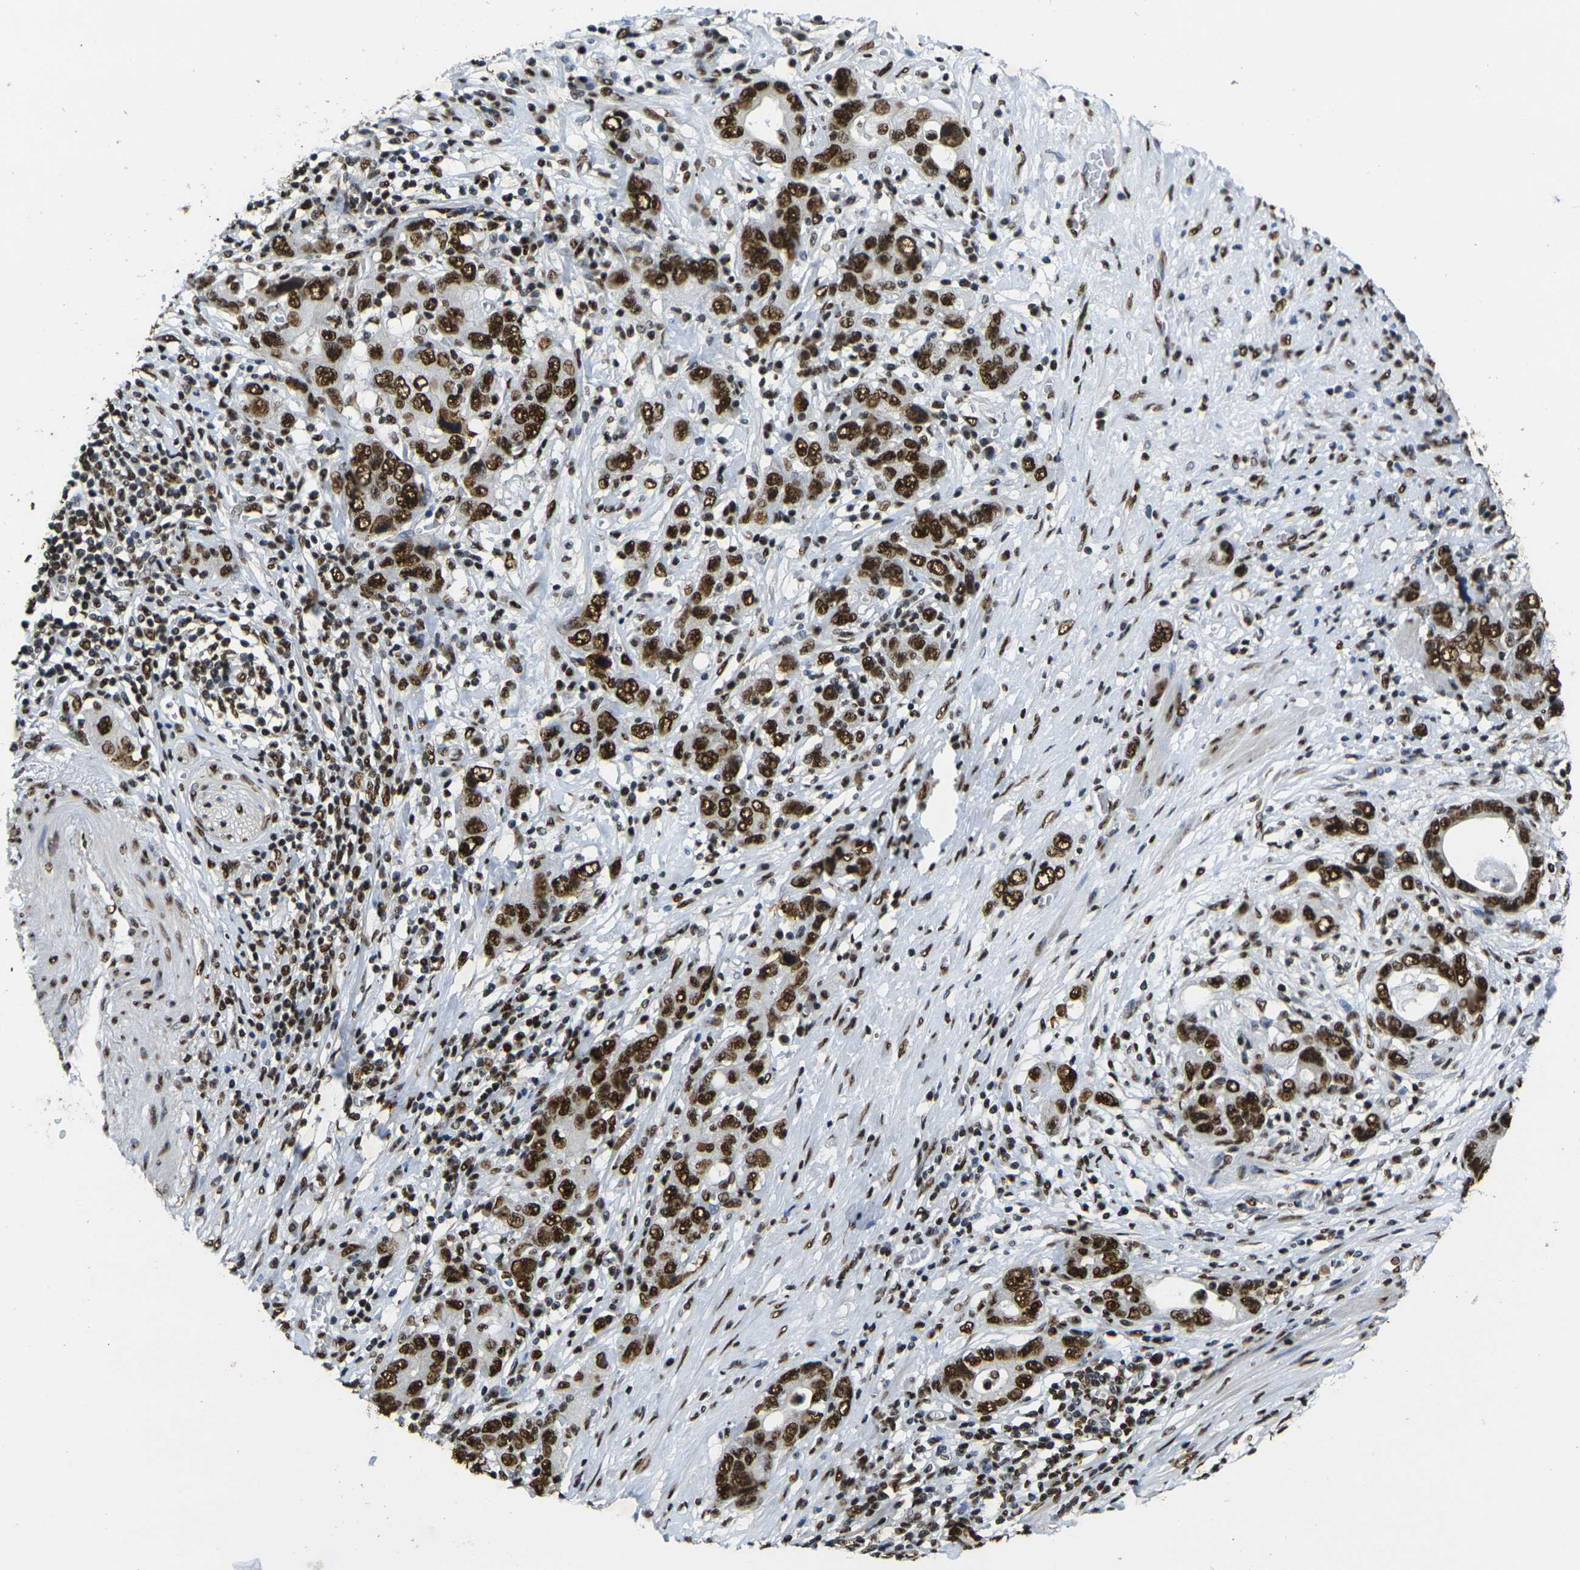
{"staining": {"intensity": "strong", "quantity": ">75%", "location": "nuclear"}, "tissue": "stomach cancer", "cell_type": "Tumor cells", "image_type": "cancer", "snomed": [{"axis": "morphology", "description": "Adenocarcinoma, NOS"}, {"axis": "topography", "description": "Stomach, lower"}], "caption": "A high amount of strong nuclear positivity is appreciated in approximately >75% of tumor cells in stomach adenocarcinoma tissue. Using DAB (brown) and hematoxylin (blue) stains, captured at high magnification using brightfield microscopy.", "gene": "SMARCC1", "patient": {"sex": "female", "age": 93}}